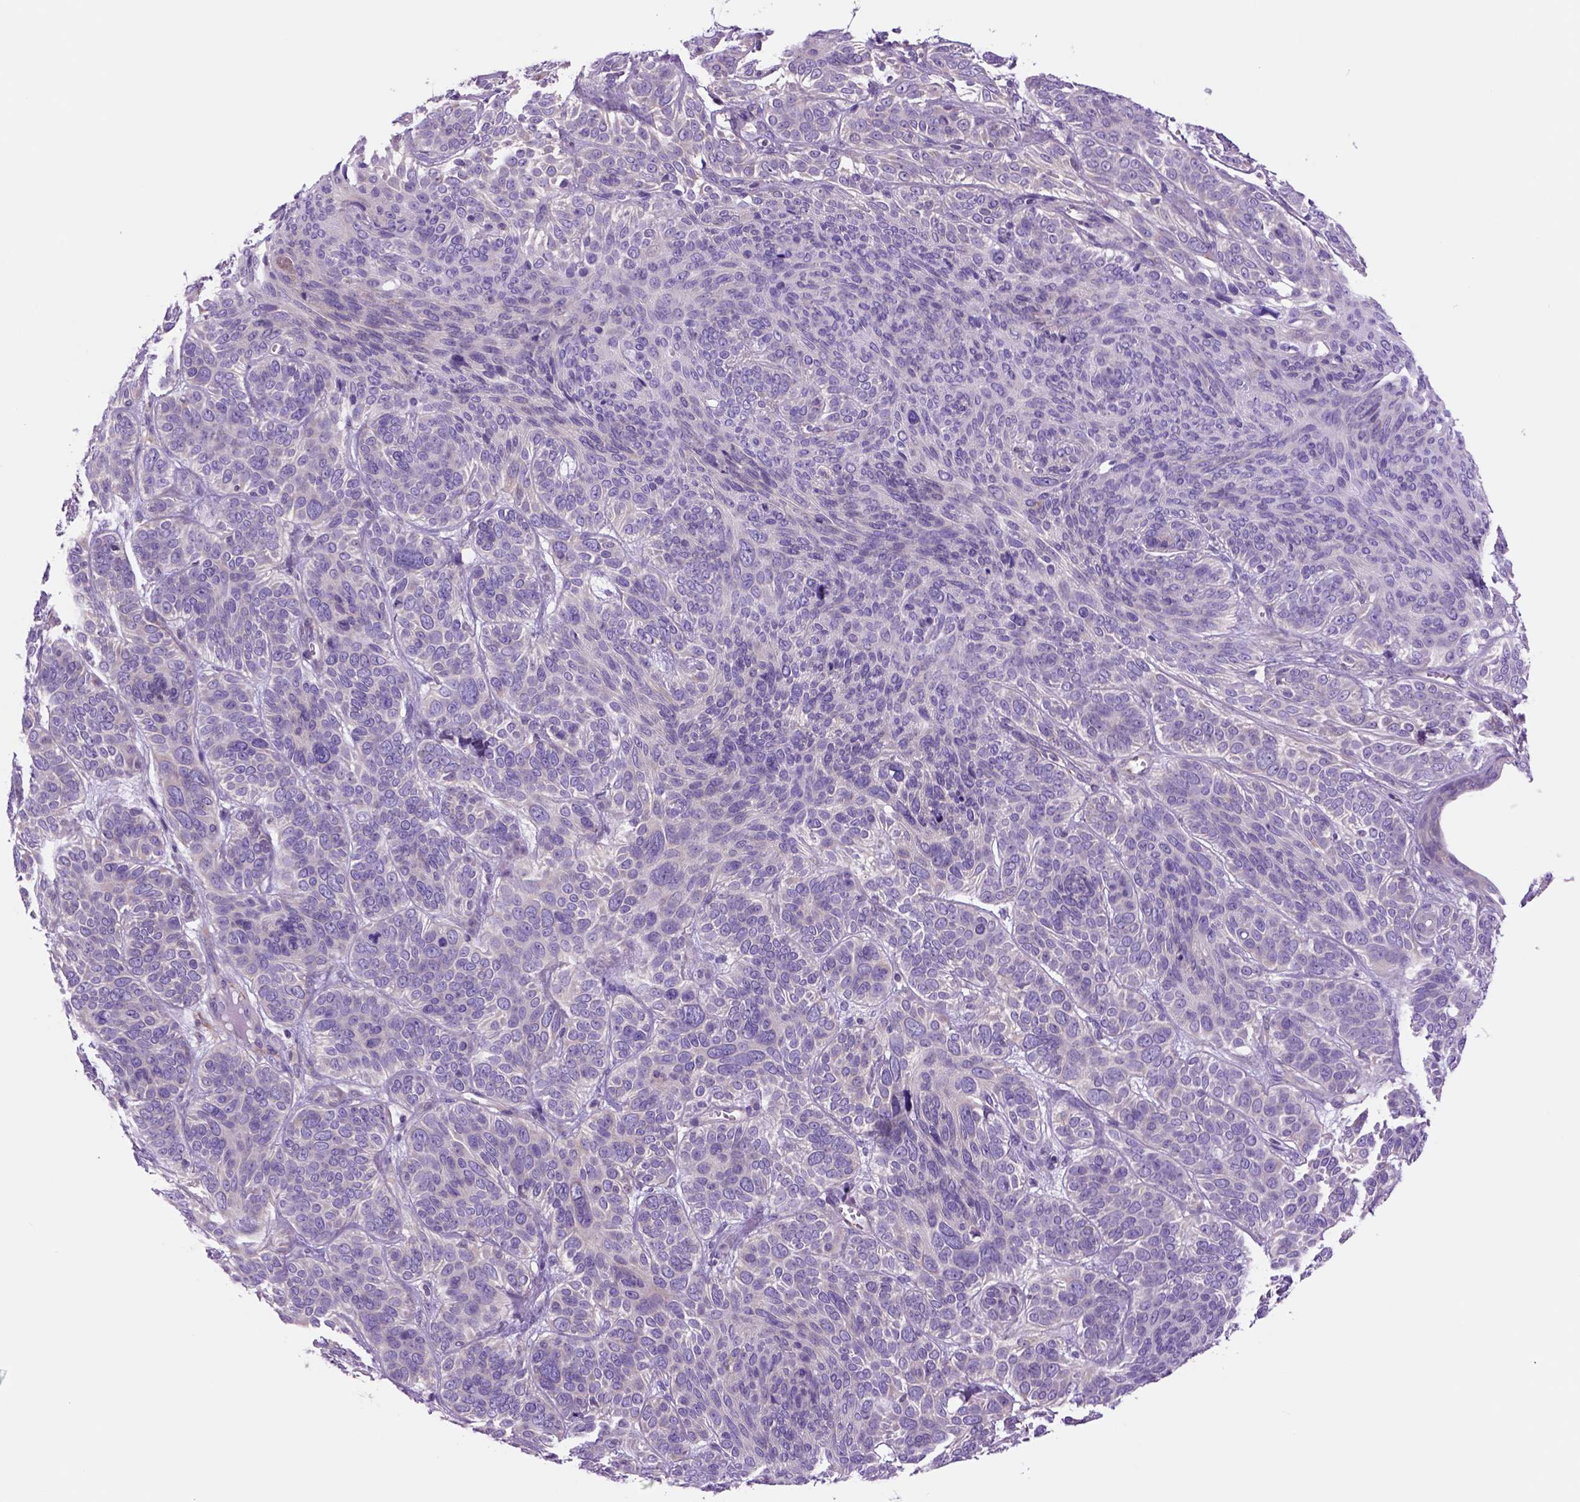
{"staining": {"intensity": "negative", "quantity": "none", "location": "none"}, "tissue": "skin cancer", "cell_type": "Tumor cells", "image_type": "cancer", "snomed": [{"axis": "morphology", "description": "Basal cell carcinoma"}, {"axis": "topography", "description": "Skin"}, {"axis": "topography", "description": "Skin of face"}], "caption": "Skin cancer stained for a protein using immunohistochemistry shows no expression tumor cells.", "gene": "PIAS3", "patient": {"sex": "male", "age": 73}}